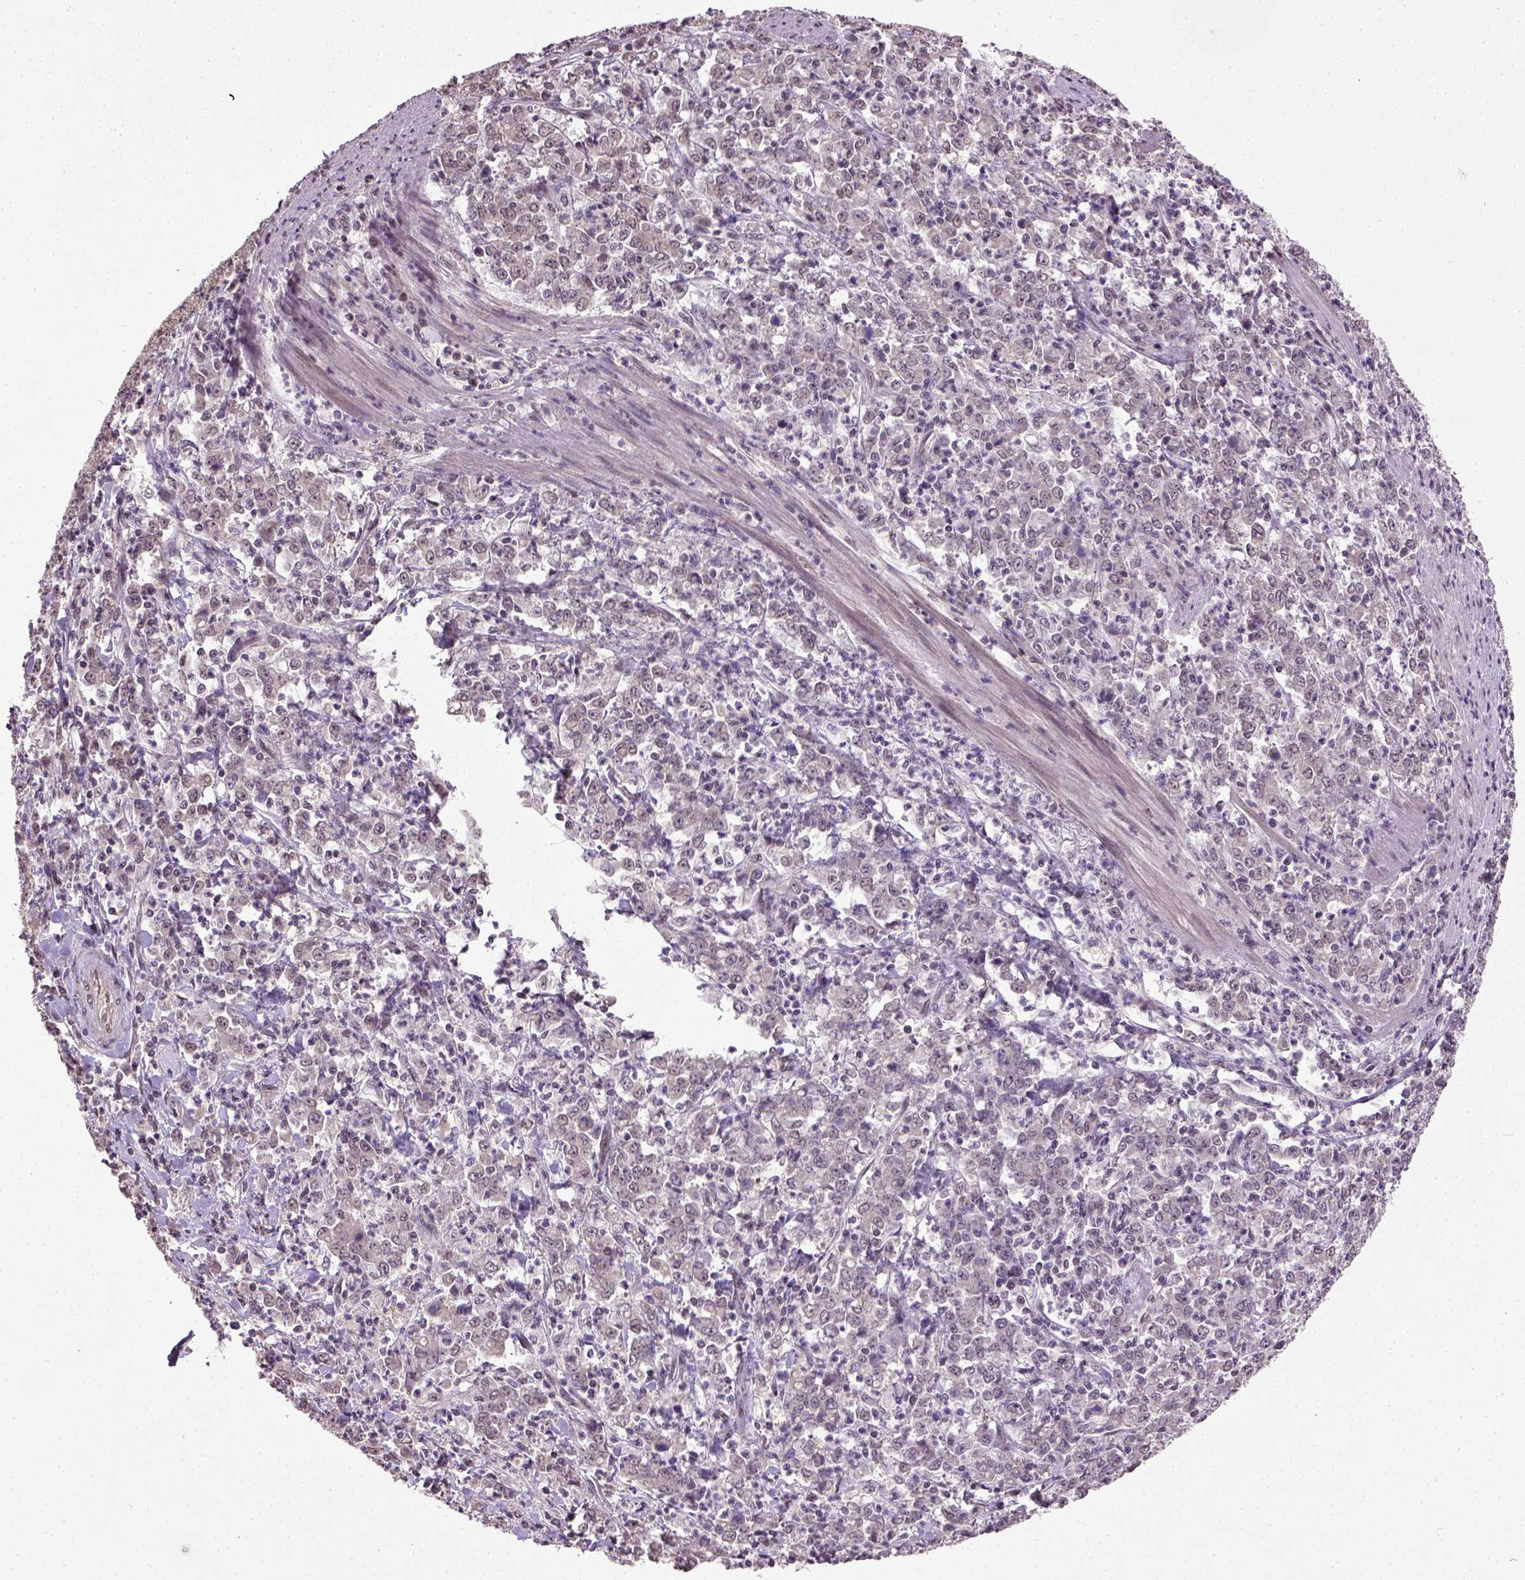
{"staining": {"intensity": "weak", "quantity": ">75%", "location": "cytoplasmic/membranous"}, "tissue": "stomach cancer", "cell_type": "Tumor cells", "image_type": "cancer", "snomed": [{"axis": "morphology", "description": "Adenocarcinoma, NOS"}, {"axis": "topography", "description": "Stomach, lower"}], "caption": "Adenocarcinoma (stomach) stained for a protein (brown) reveals weak cytoplasmic/membranous positive positivity in about >75% of tumor cells.", "gene": "UBA3", "patient": {"sex": "female", "age": 71}}